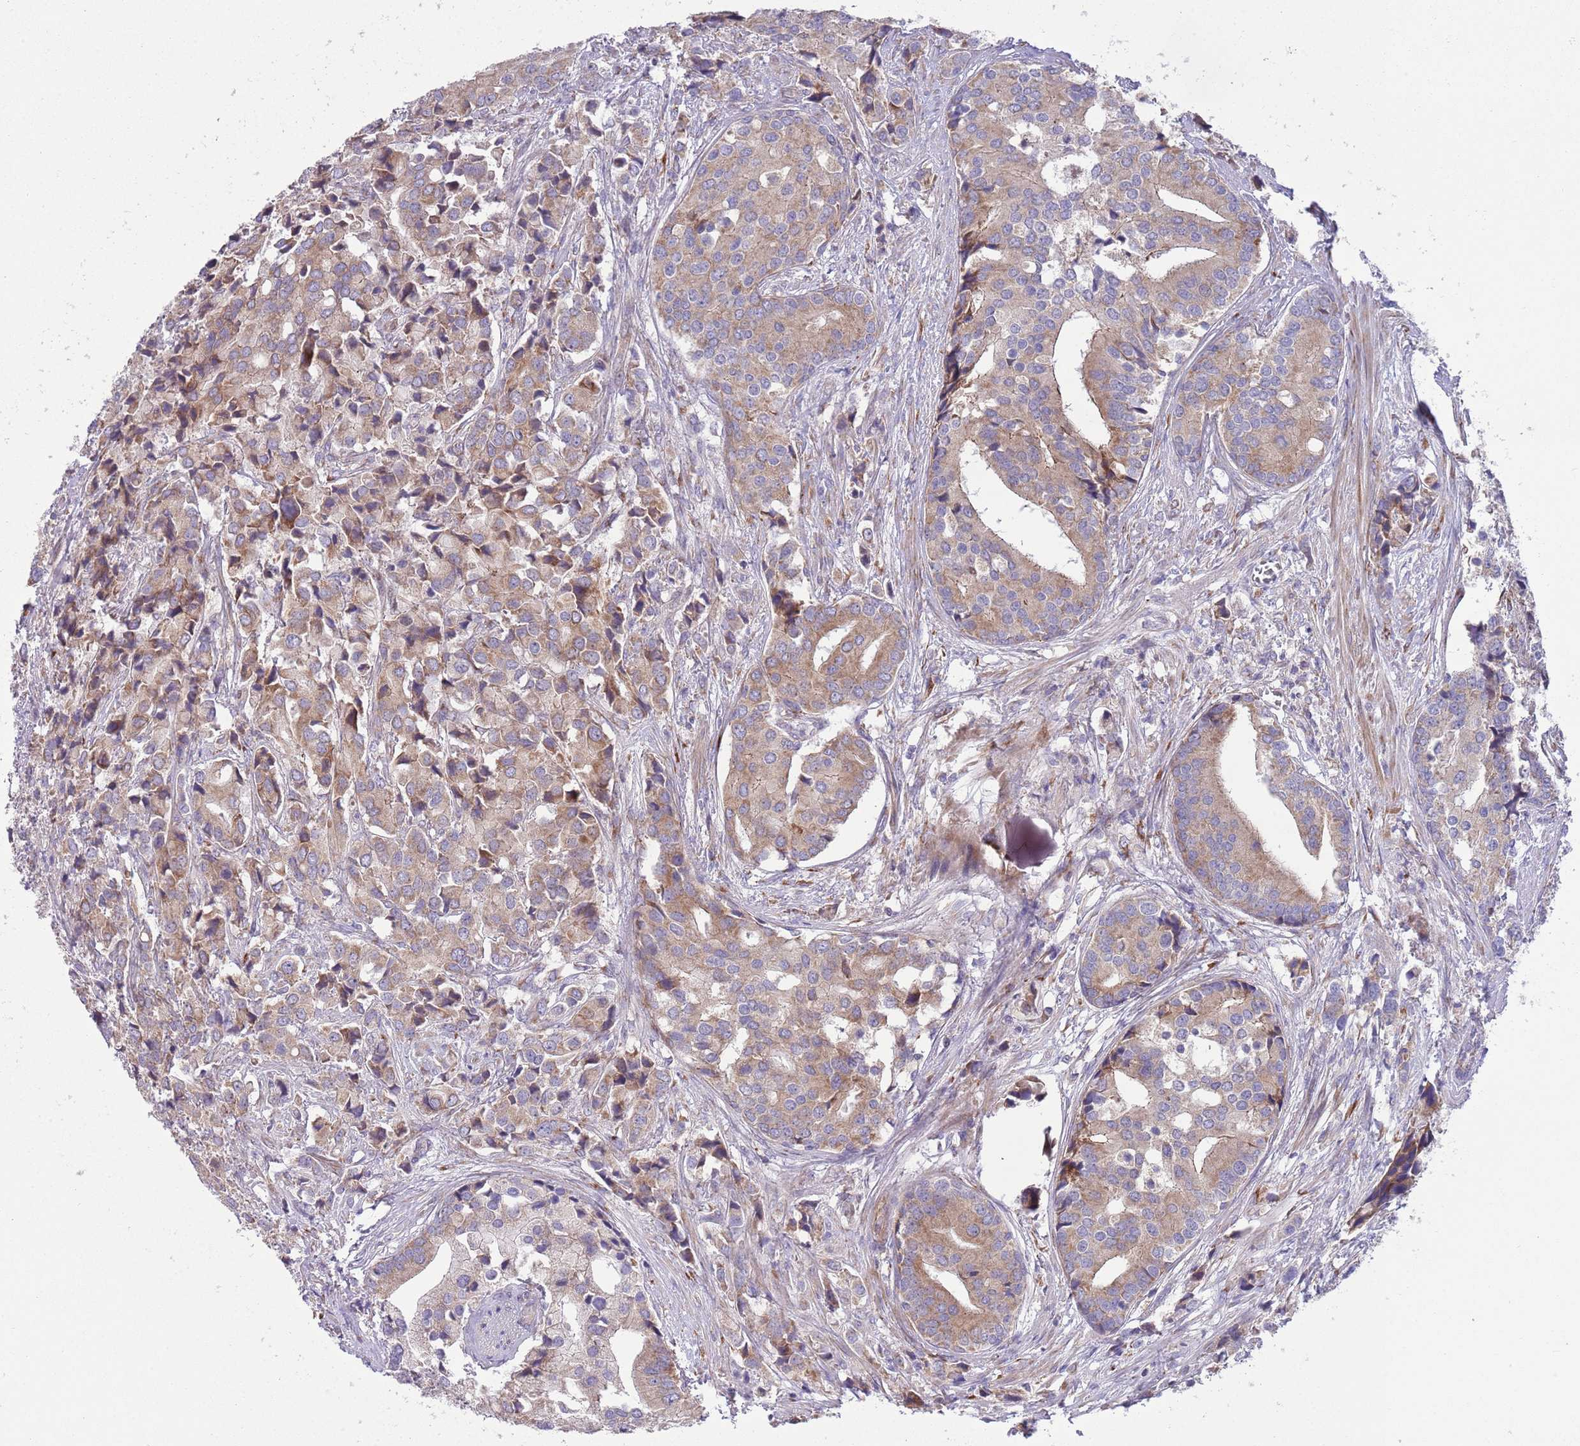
{"staining": {"intensity": "moderate", "quantity": "25%-75%", "location": "cytoplasmic/membranous"}, "tissue": "prostate cancer", "cell_type": "Tumor cells", "image_type": "cancer", "snomed": [{"axis": "morphology", "description": "Adenocarcinoma, High grade"}, {"axis": "topography", "description": "Prostate"}], "caption": "IHC micrograph of human prostate cancer stained for a protein (brown), which shows medium levels of moderate cytoplasmic/membranous expression in about 25%-75% of tumor cells.", "gene": "TOMM5", "patient": {"sex": "male", "age": 62}}